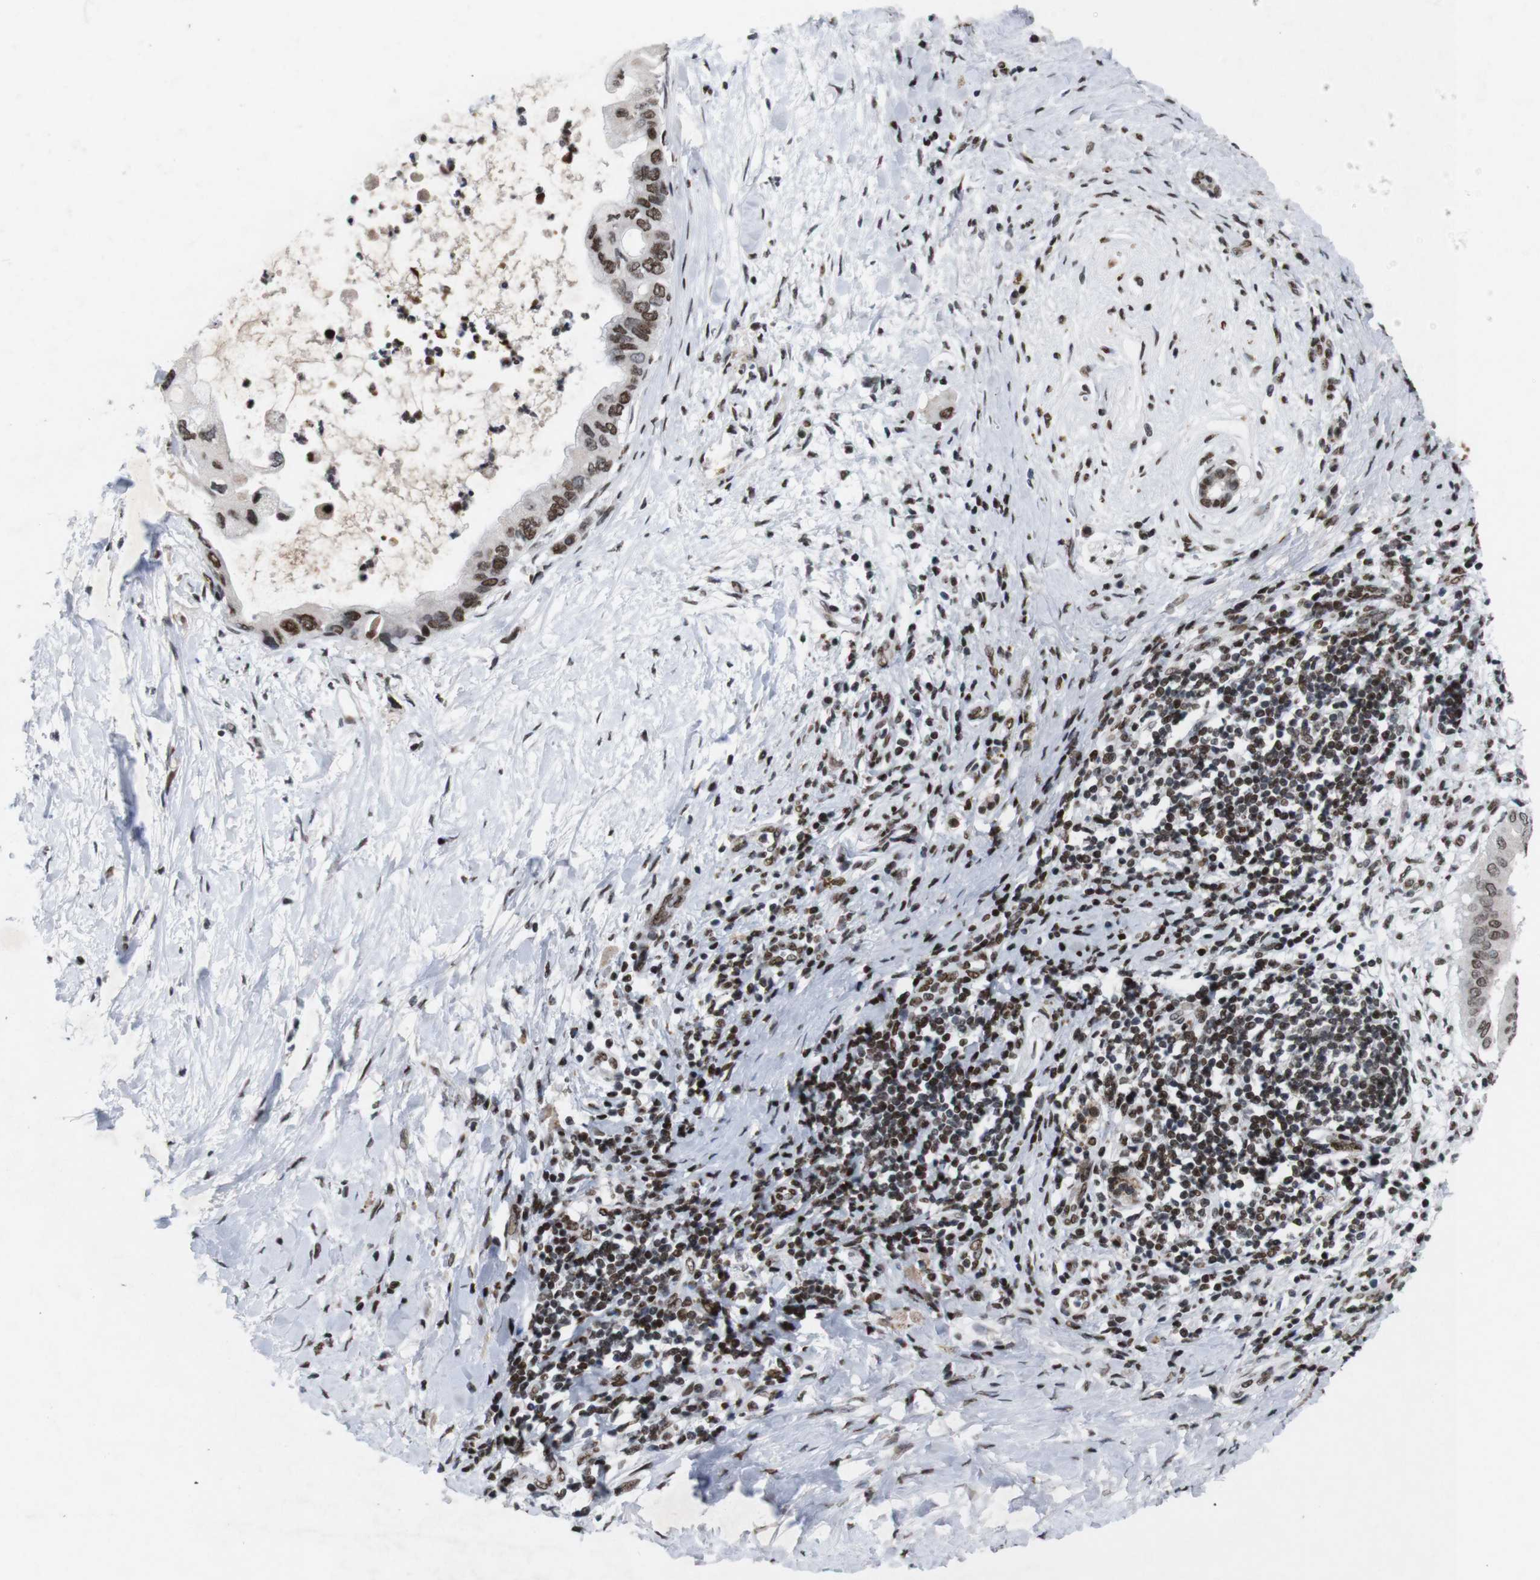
{"staining": {"intensity": "moderate", "quantity": ">75%", "location": "nuclear"}, "tissue": "pancreatic cancer", "cell_type": "Tumor cells", "image_type": "cancer", "snomed": [{"axis": "morphology", "description": "Adenocarcinoma, NOS"}, {"axis": "topography", "description": "Pancreas"}], "caption": "This histopathology image reveals immunohistochemistry staining of pancreatic cancer, with medium moderate nuclear positivity in about >75% of tumor cells.", "gene": "MAGEH1", "patient": {"sex": "male", "age": 55}}